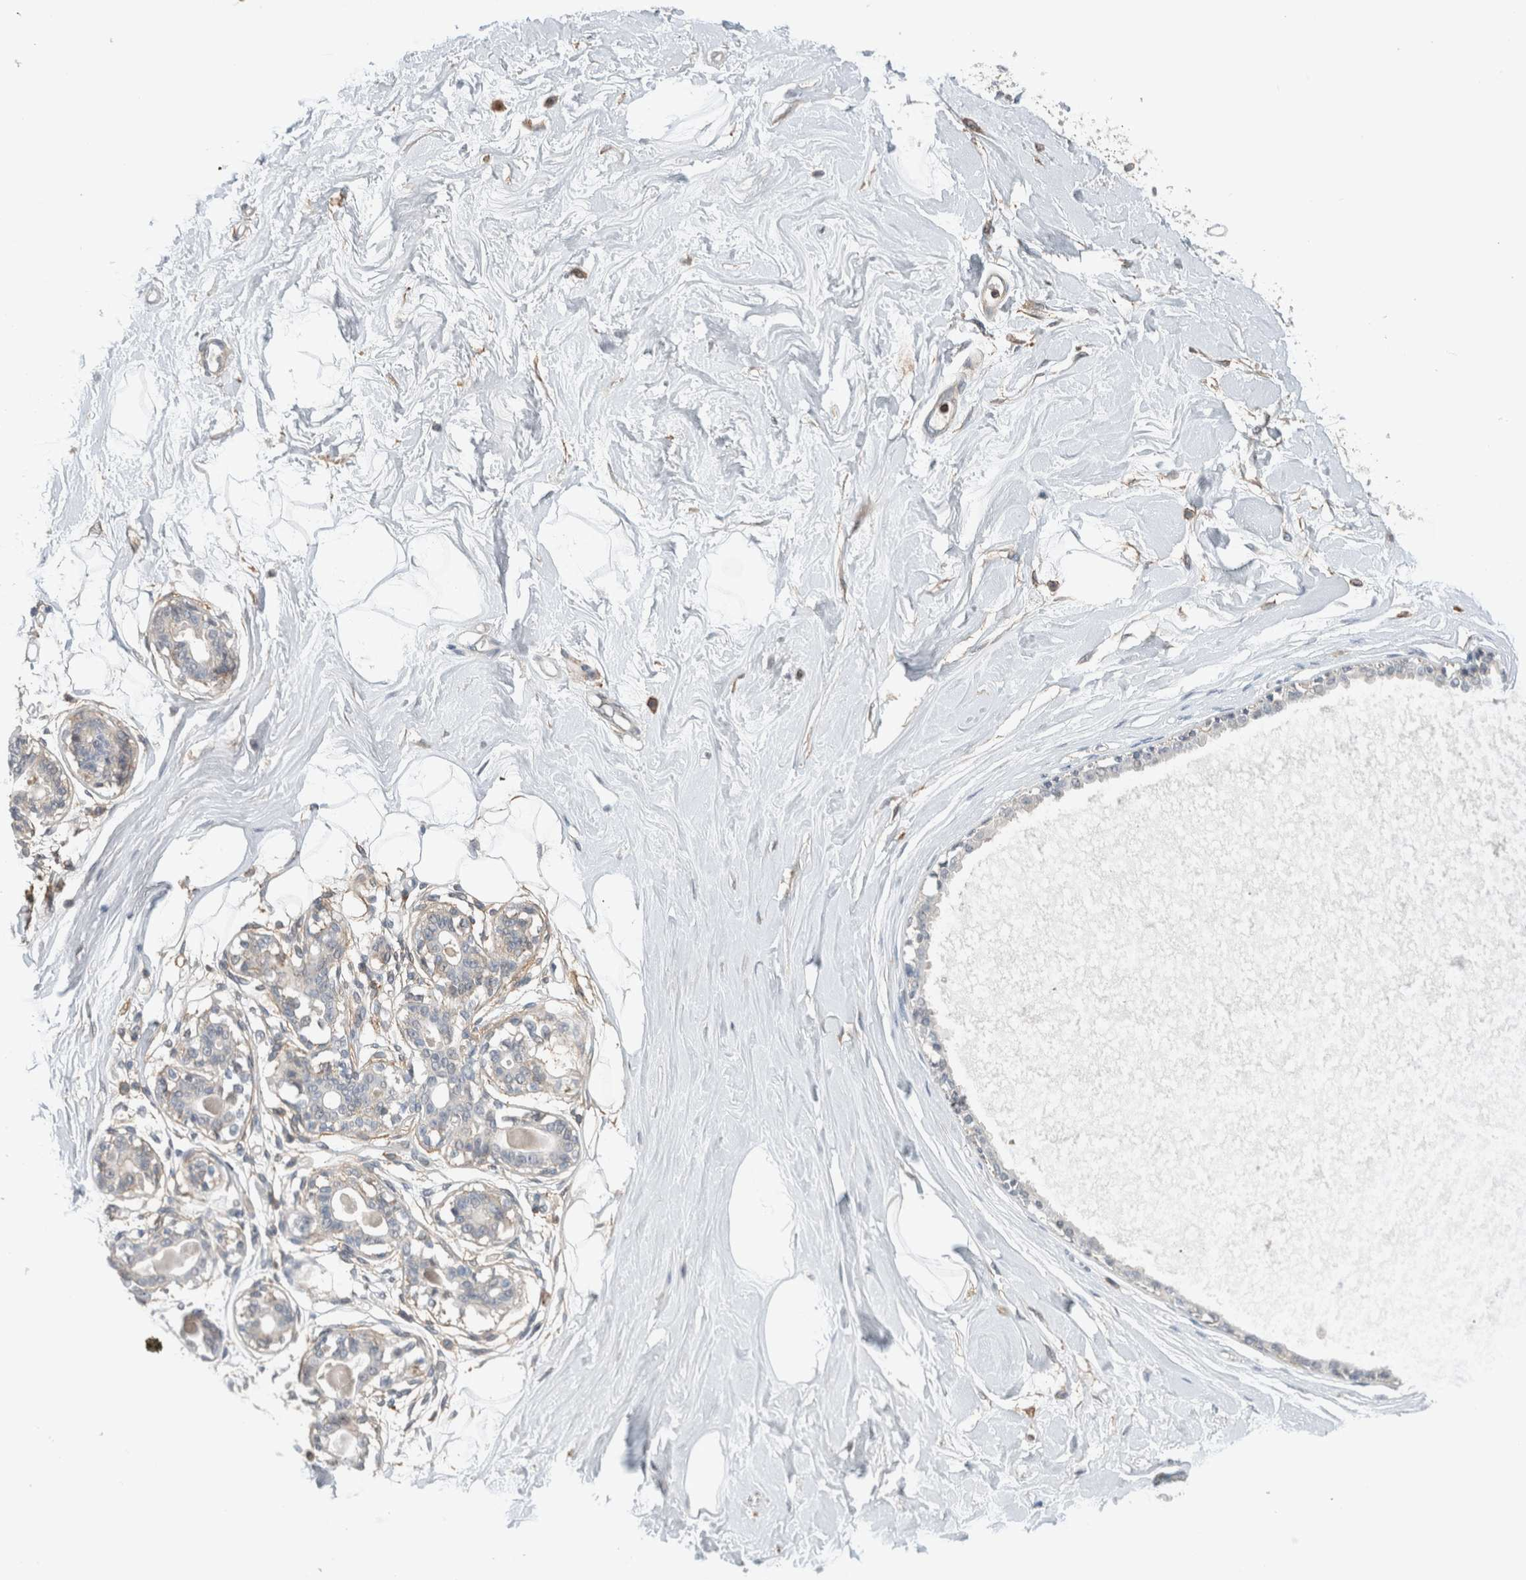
{"staining": {"intensity": "negative", "quantity": "none", "location": "none"}, "tissue": "breast", "cell_type": "Adipocytes", "image_type": "normal", "snomed": [{"axis": "morphology", "description": "Normal tissue, NOS"}, {"axis": "topography", "description": "Breast"}], "caption": "Immunohistochemical staining of unremarkable human breast displays no significant expression in adipocytes.", "gene": "ERCC6L2", "patient": {"sex": "female", "age": 45}}